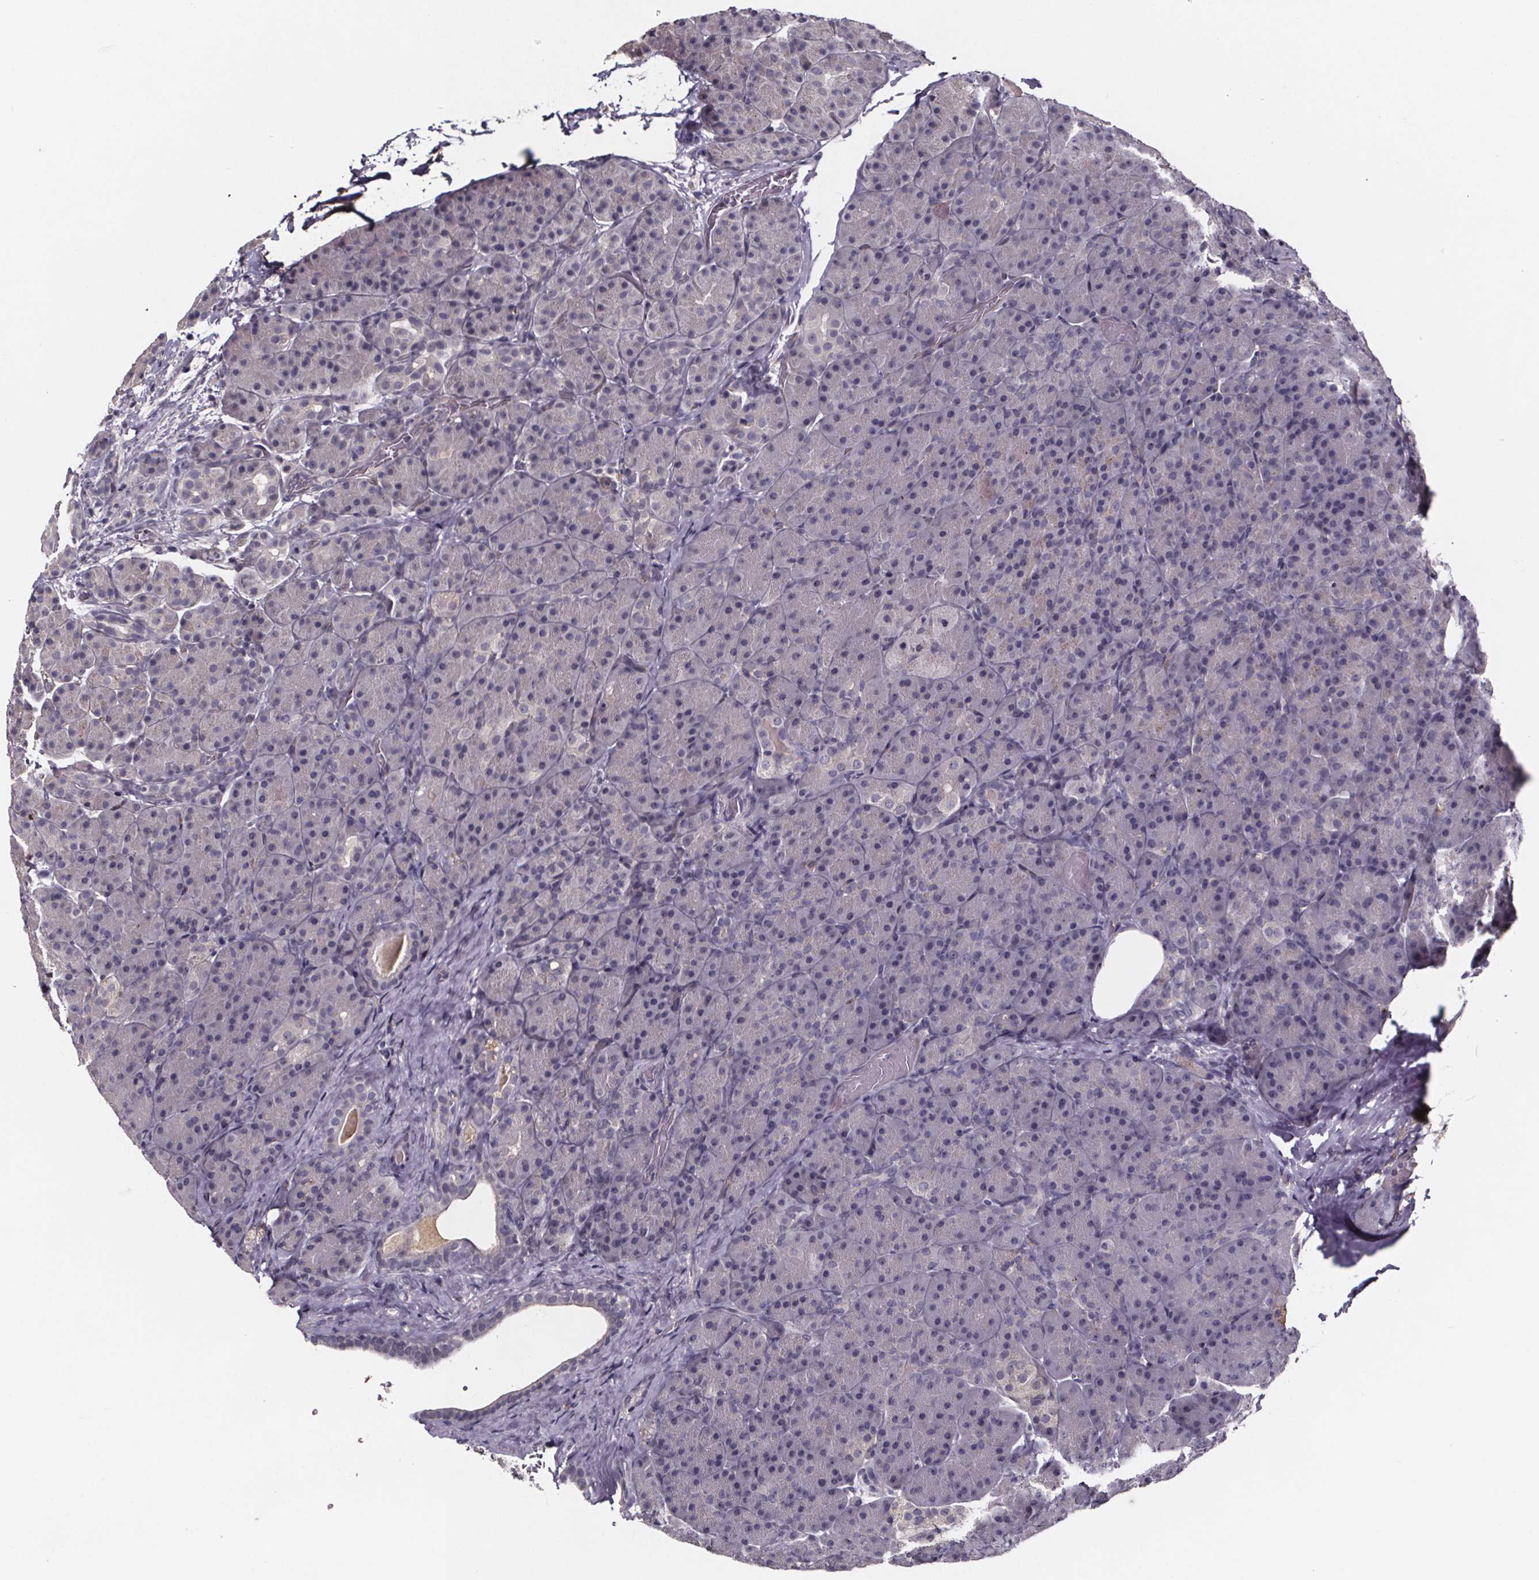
{"staining": {"intensity": "negative", "quantity": "none", "location": "none"}, "tissue": "pancreas", "cell_type": "Exocrine glandular cells", "image_type": "normal", "snomed": [{"axis": "morphology", "description": "Normal tissue, NOS"}, {"axis": "topography", "description": "Pancreas"}], "caption": "Immunohistochemistry image of normal pancreas: pancreas stained with DAB demonstrates no significant protein expression in exocrine glandular cells. The staining was performed using DAB (3,3'-diaminobenzidine) to visualize the protein expression in brown, while the nuclei were stained in blue with hematoxylin (Magnification: 20x).", "gene": "NPHP4", "patient": {"sex": "male", "age": 57}}